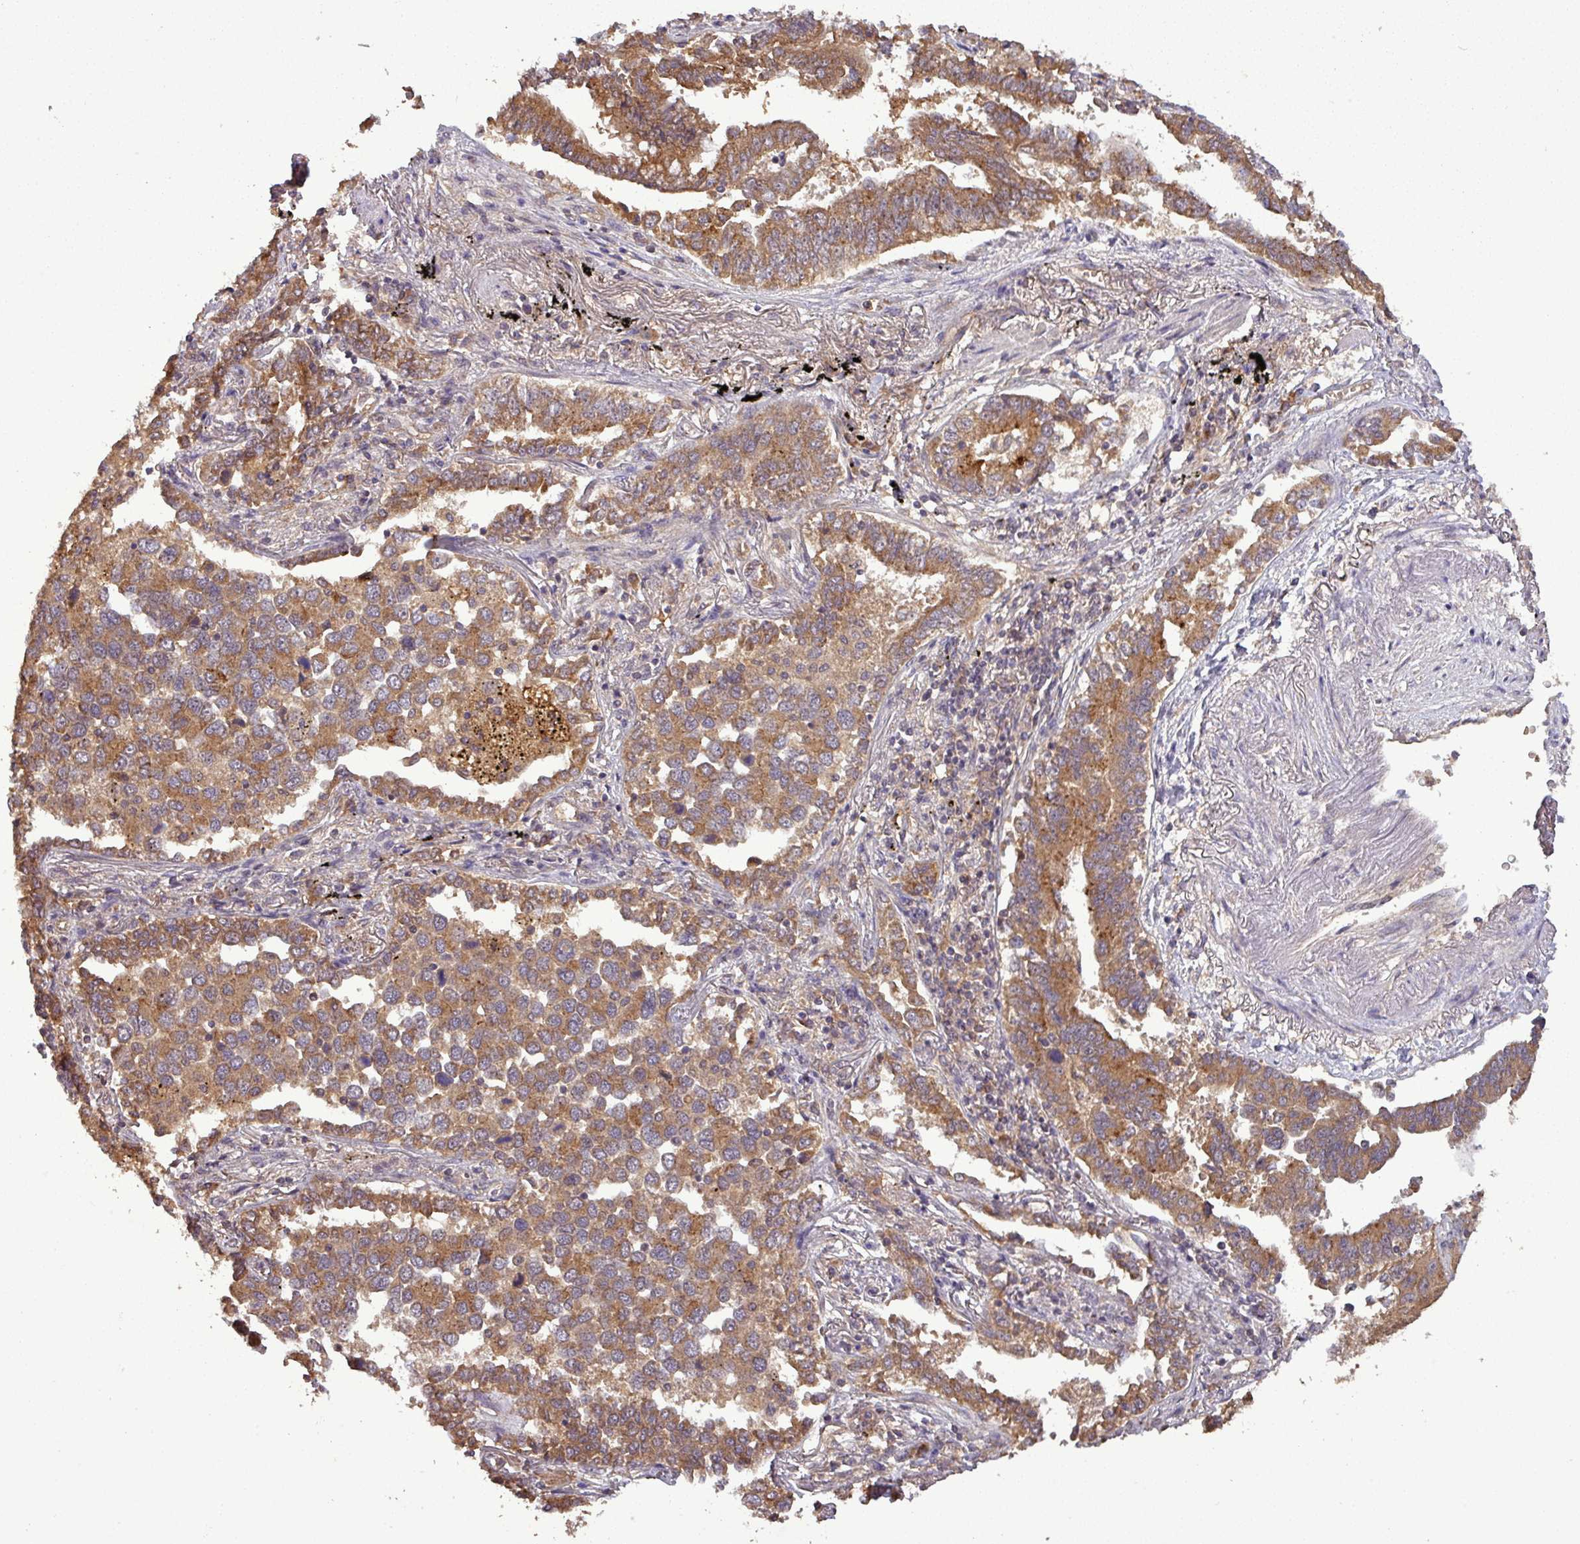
{"staining": {"intensity": "moderate", "quantity": ">75%", "location": "cytoplasmic/membranous"}, "tissue": "lung cancer", "cell_type": "Tumor cells", "image_type": "cancer", "snomed": [{"axis": "morphology", "description": "Adenocarcinoma, NOS"}, {"axis": "topography", "description": "Lung"}], "caption": "The histopathology image shows immunohistochemical staining of lung cancer. There is moderate cytoplasmic/membranous expression is present in about >75% of tumor cells. Using DAB (3,3'-diaminobenzidine) (brown) and hematoxylin (blue) stains, captured at high magnification using brightfield microscopy.", "gene": "NT5C3A", "patient": {"sex": "male", "age": 67}}